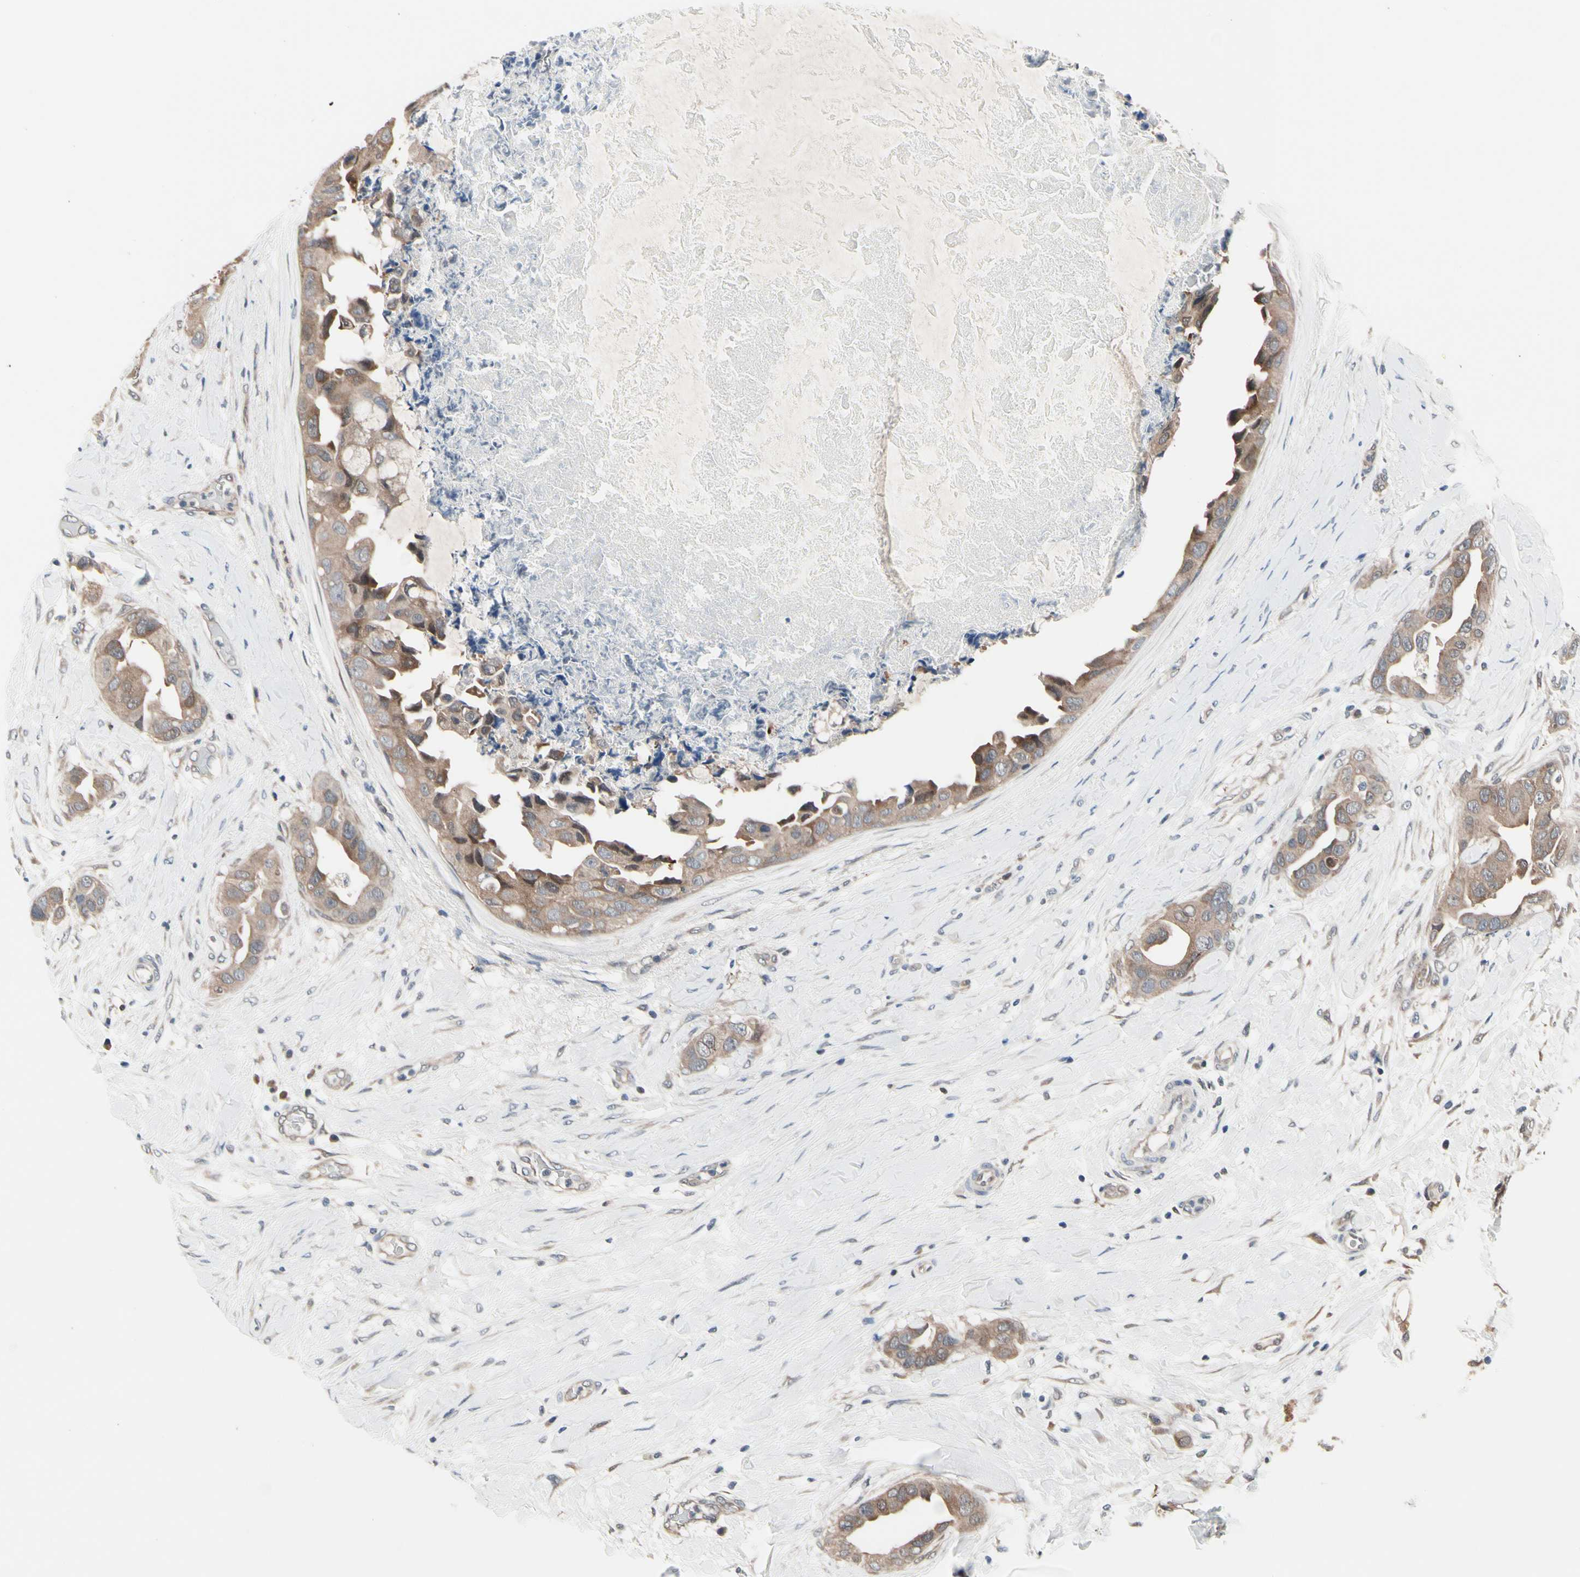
{"staining": {"intensity": "moderate", "quantity": ">75%", "location": "cytoplasmic/membranous"}, "tissue": "breast cancer", "cell_type": "Tumor cells", "image_type": "cancer", "snomed": [{"axis": "morphology", "description": "Duct carcinoma"}, {"axis": "topography", "description": "Breast"}], "caption": "Immunohistochemical staining of human breast infiltrating ductal carcinoma reveals moderate cytoplasmic/membranous protein expression in about >75% of tumor cells. Immunohistochemistry (ihc) stains the protein in brown and the nuclei are stained blue.", "gene": "PRDX6", "patient": {"sex": "female", "age": 40}}